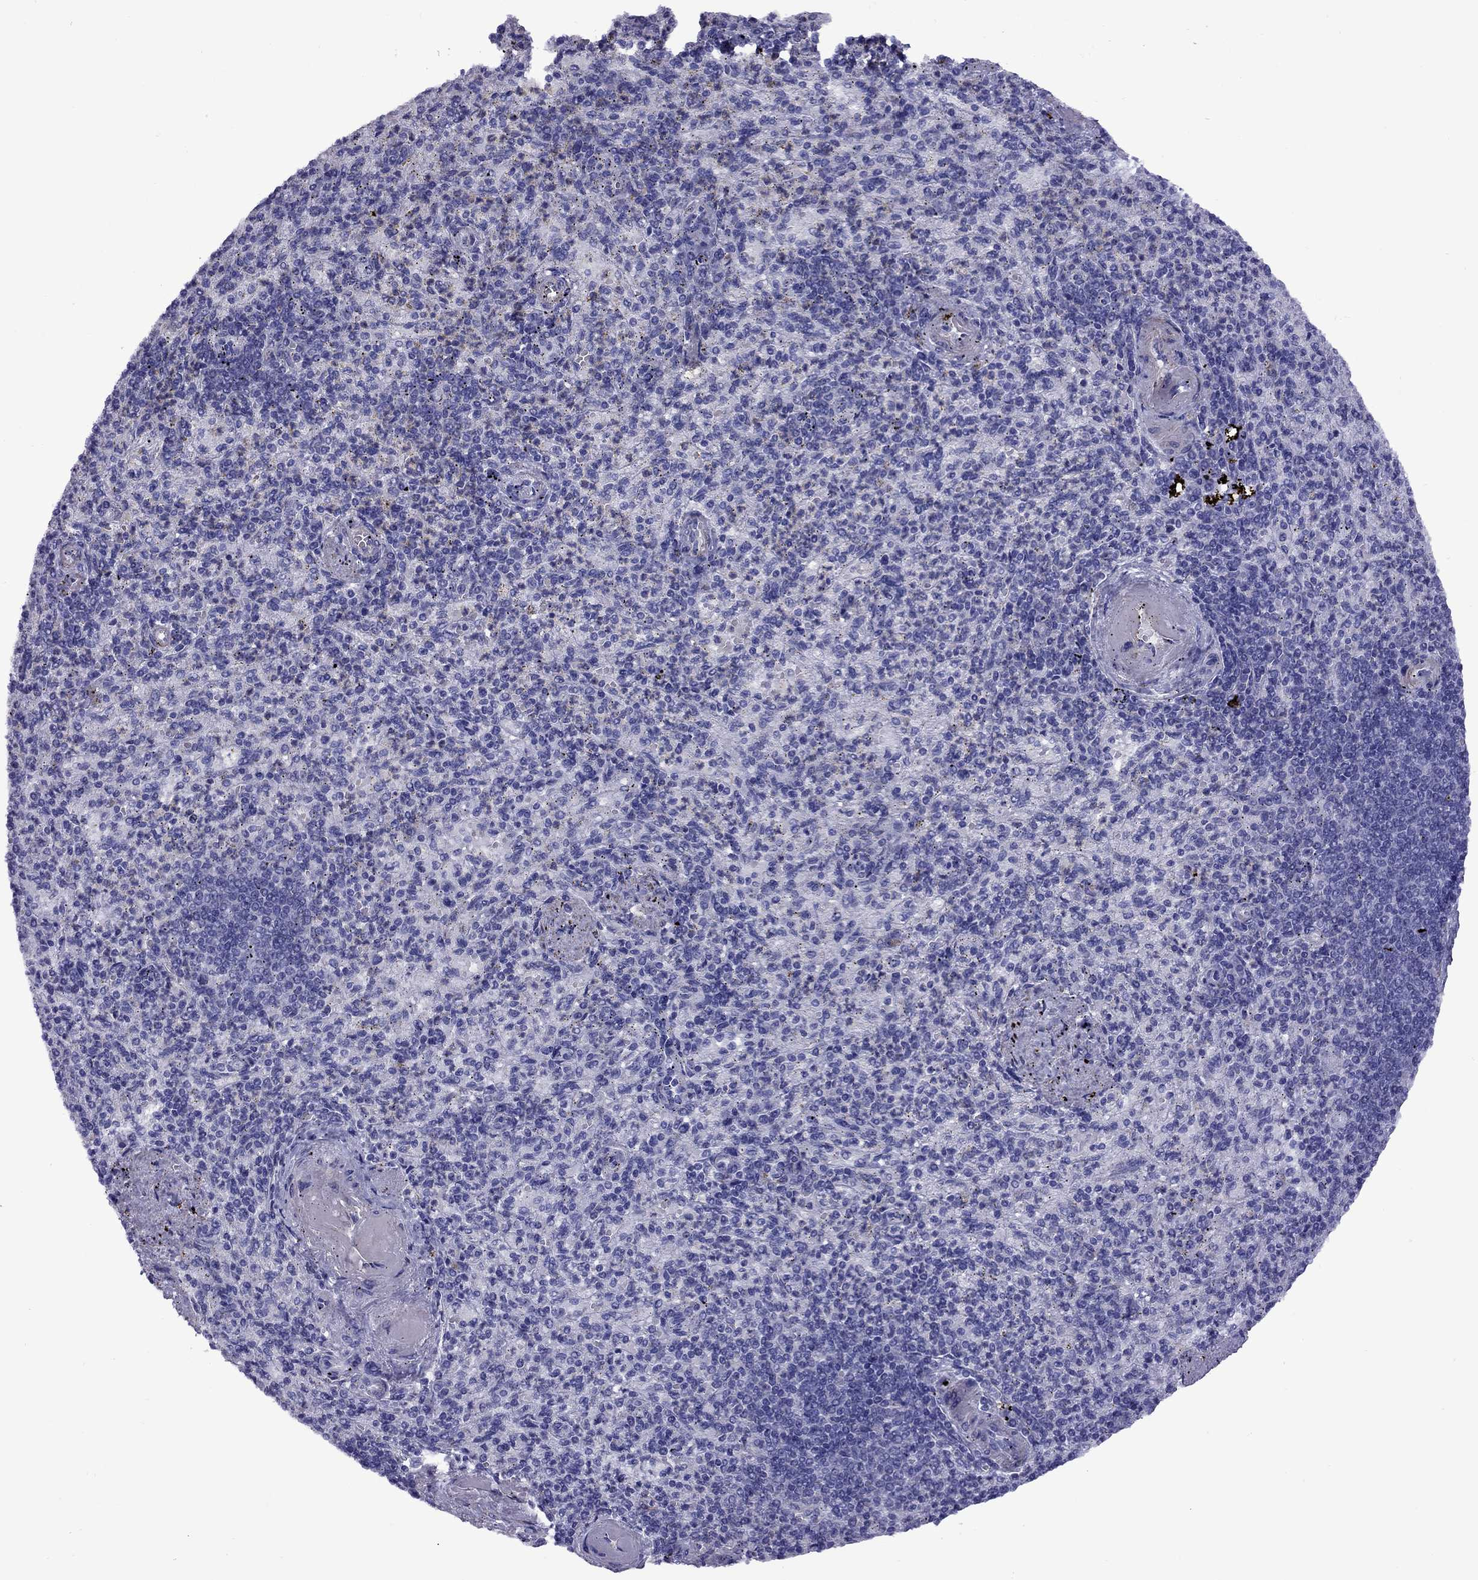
{"staining": {"intensity": "negative", "quantity": "none", "location": "none"}, "tissue": "spleen", "cell_type": "Cells in red pulp", "image_type": "normal", "snomed": [{"axis": "morphology", "description": "Normal tissue, NOS"}, {"axis": "topography", "description": "Spleen"}], "caption": "The photomicrograph reveals no significant staining in cells in red pulp of spleen. (Brightfield microscopy of DAB immunohistochemistry (IHC) at high magnification).", "gene": "CHRNA5", "patient": {"sex": "female", "age": 74}}